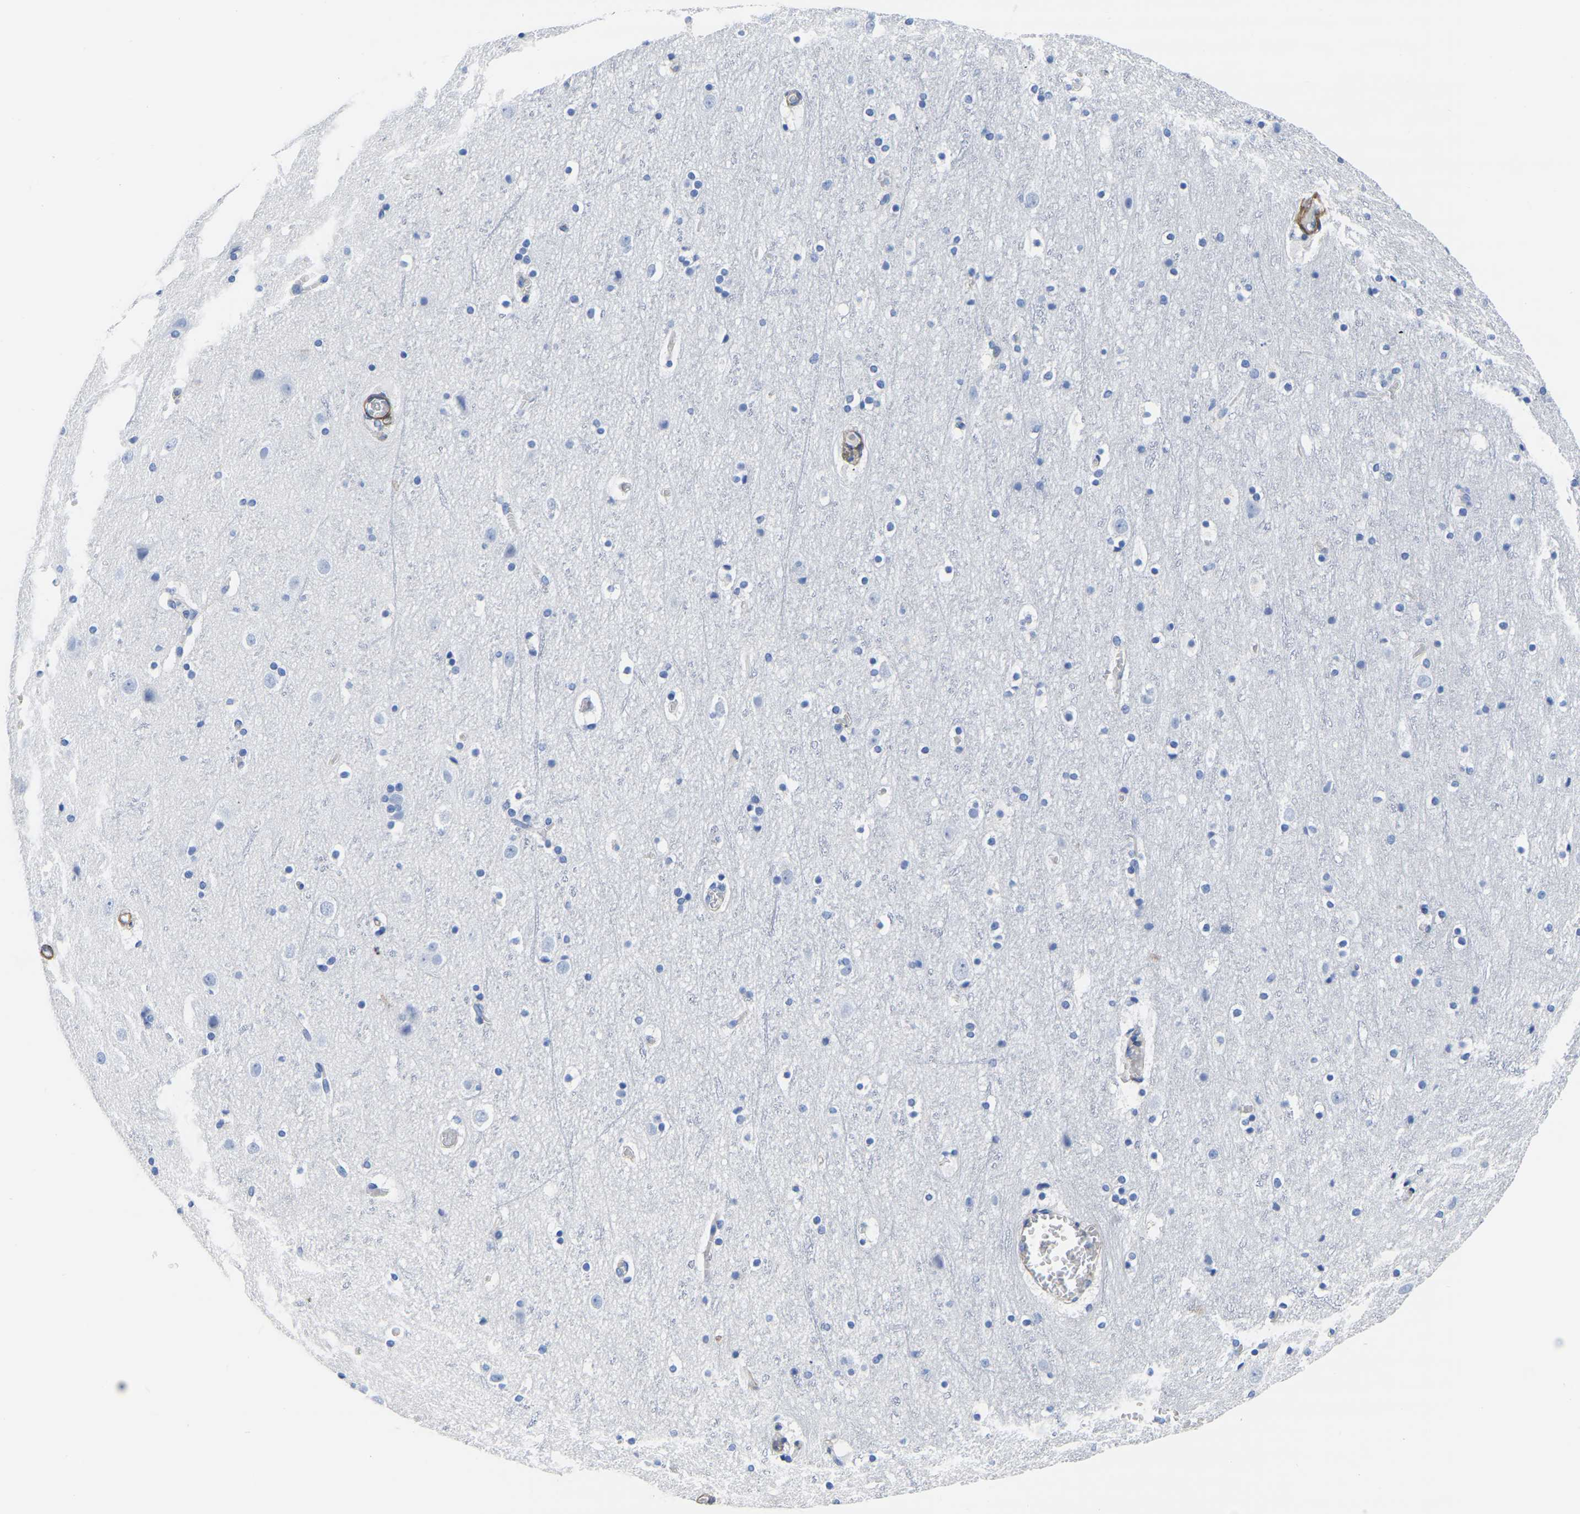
{"staining": {"intensity": "negative", "quantity": "none", "location": "none"}, "tissue": "cerebral cortex", "cell_type": "Endothelial cells", "image_type": "normal", "snomed": [{"axis": "morphology", "description": "Normal tissue, NOS"}, {"axis": "topography", "description": "Cerebral cortex"}], "caption": "The histopathology image displays no significant expression in endothelial cells of cerebral cortex. Nuclei are stained in blue.", "gene": "SLC45A3", "patient": {"sex": "male", "age": 45}}